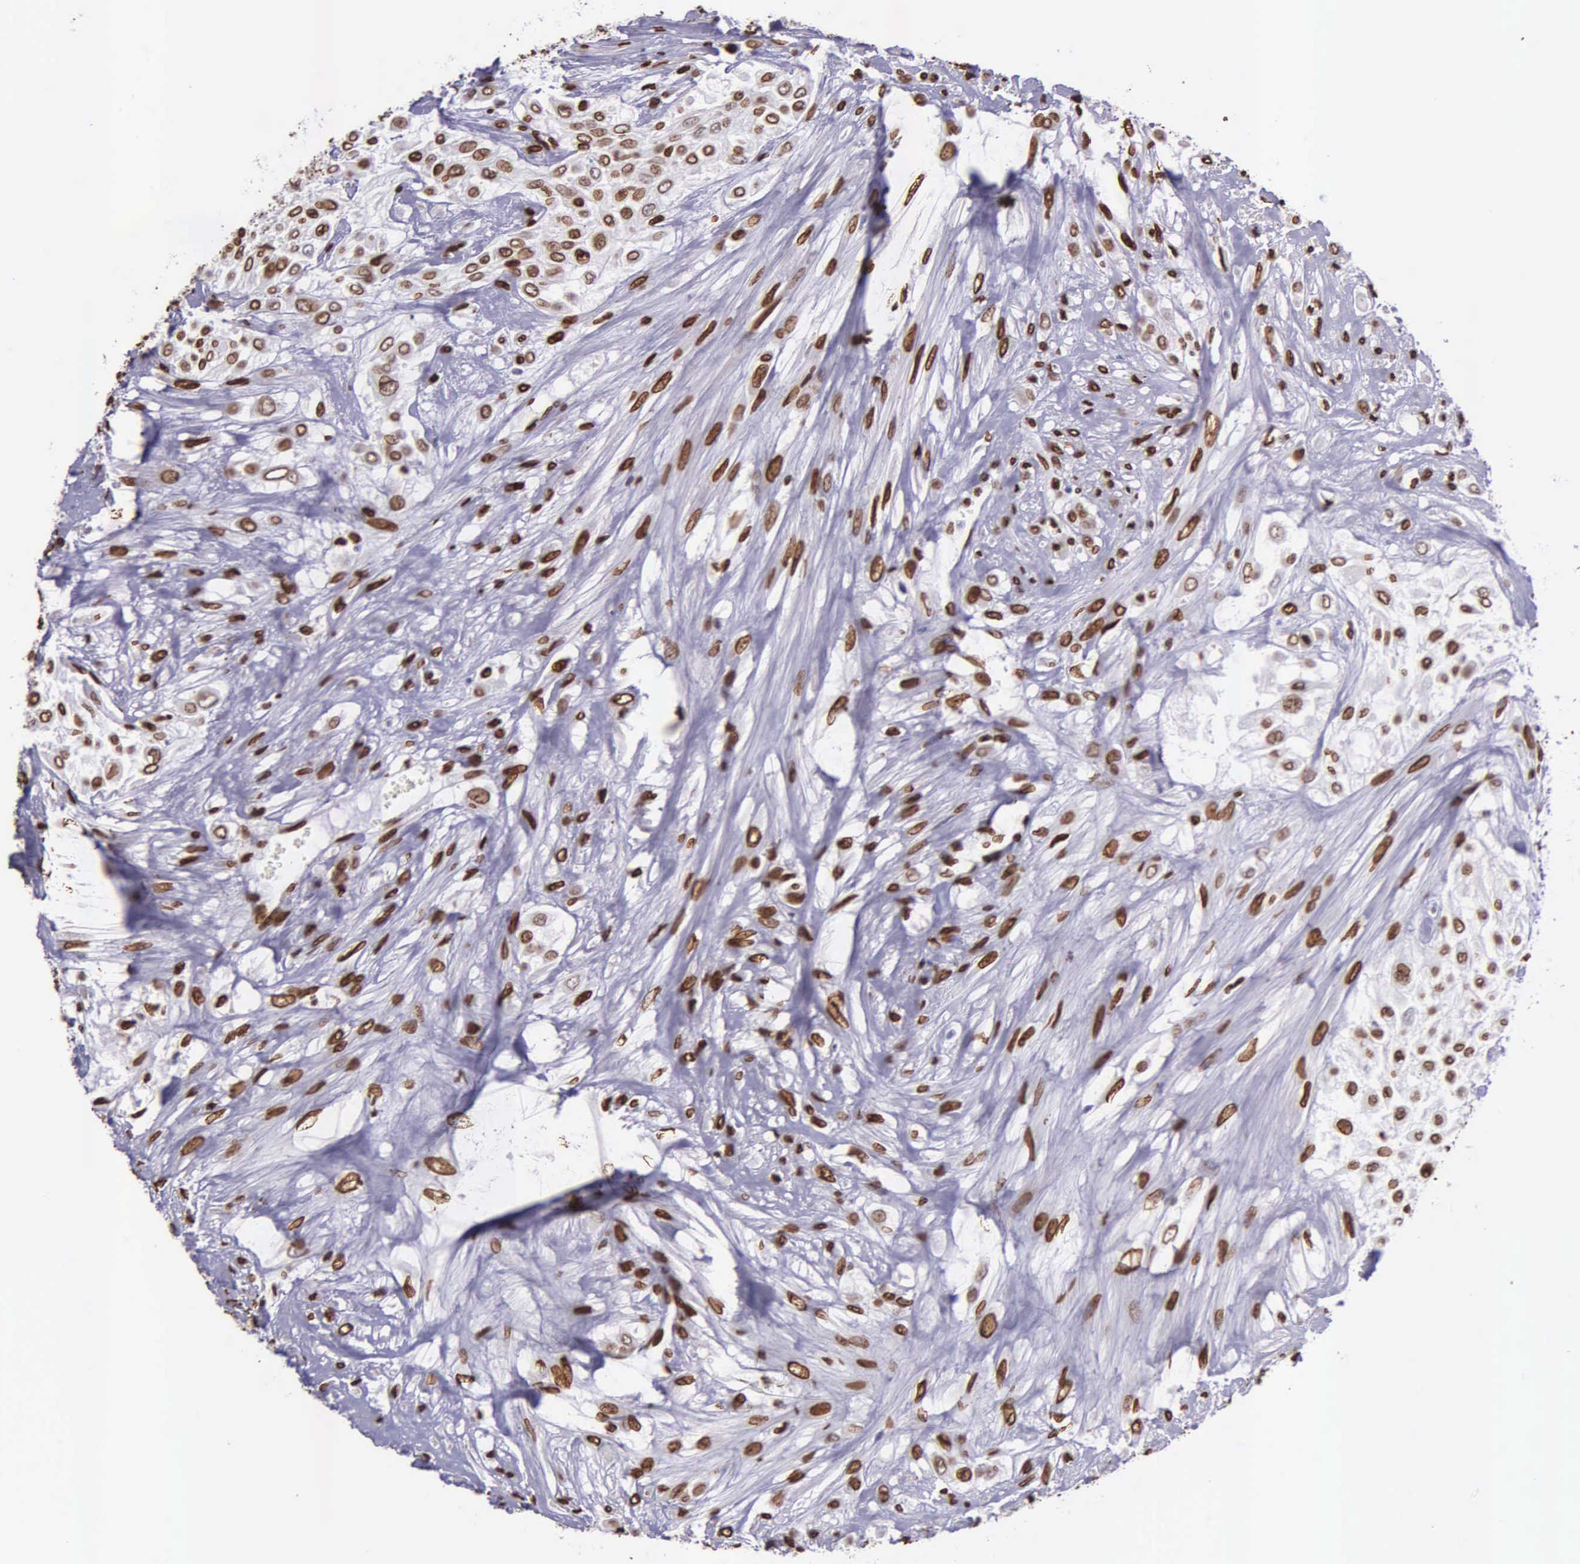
{"staining": {"intensity": "strong", "quantity": ">75%", "location": "nuclear"}, "tissue": "urothelial cancer", "cell_type": "Tumor cells", "image_type": "cancer", "snomed": [{"axis": "morphology", "description": "Urothelial carcinoma, High grade"}, {"axis": "topography", "description": "Urinary bladder"}], "caption": "Strong nuclear positivity is seen in about >75% of tumor cells in urothelial carcinoma (high-grade).", "gene": "H1-0", "patient": {"sex": "male", "age": 57}}